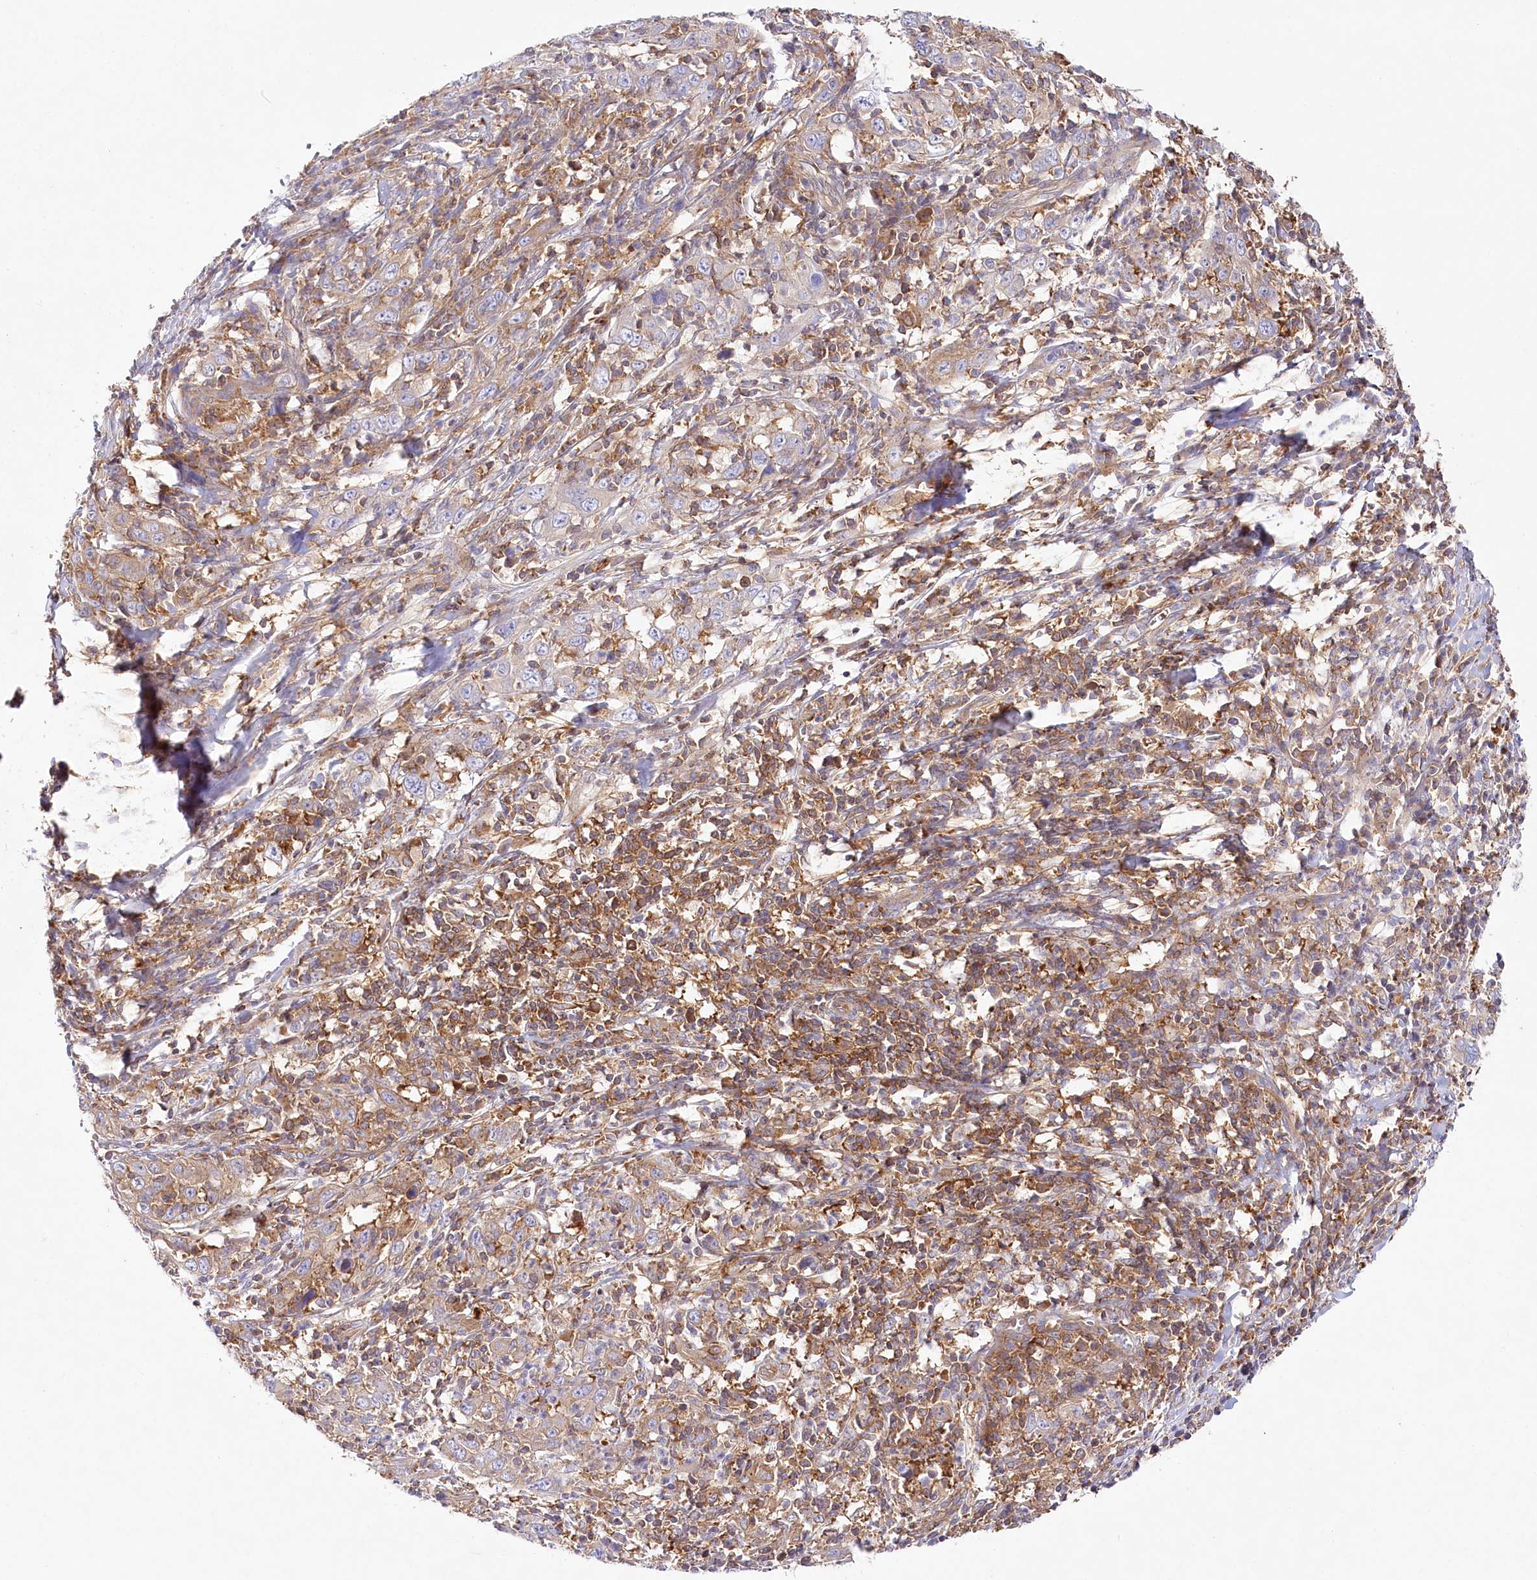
{"staining": {"intensity": "negative", "quantity": "none", "location": "none"}, "tissue": "cervical cancer", "cell_type": "Tumor cells", "image_type": "cancer", "snomed": [{"axis": "morphology", "description": "Squamous cell carcinoma, NOS"}, {"axis": "topography", "description": "Cervix"}], "caption": "Tumor cells are negative for protein expression in human squamous cell carcinoma (cervical).", "gene": "ABRAXAS2", "patient": {"sex": "female", "age": 46}}